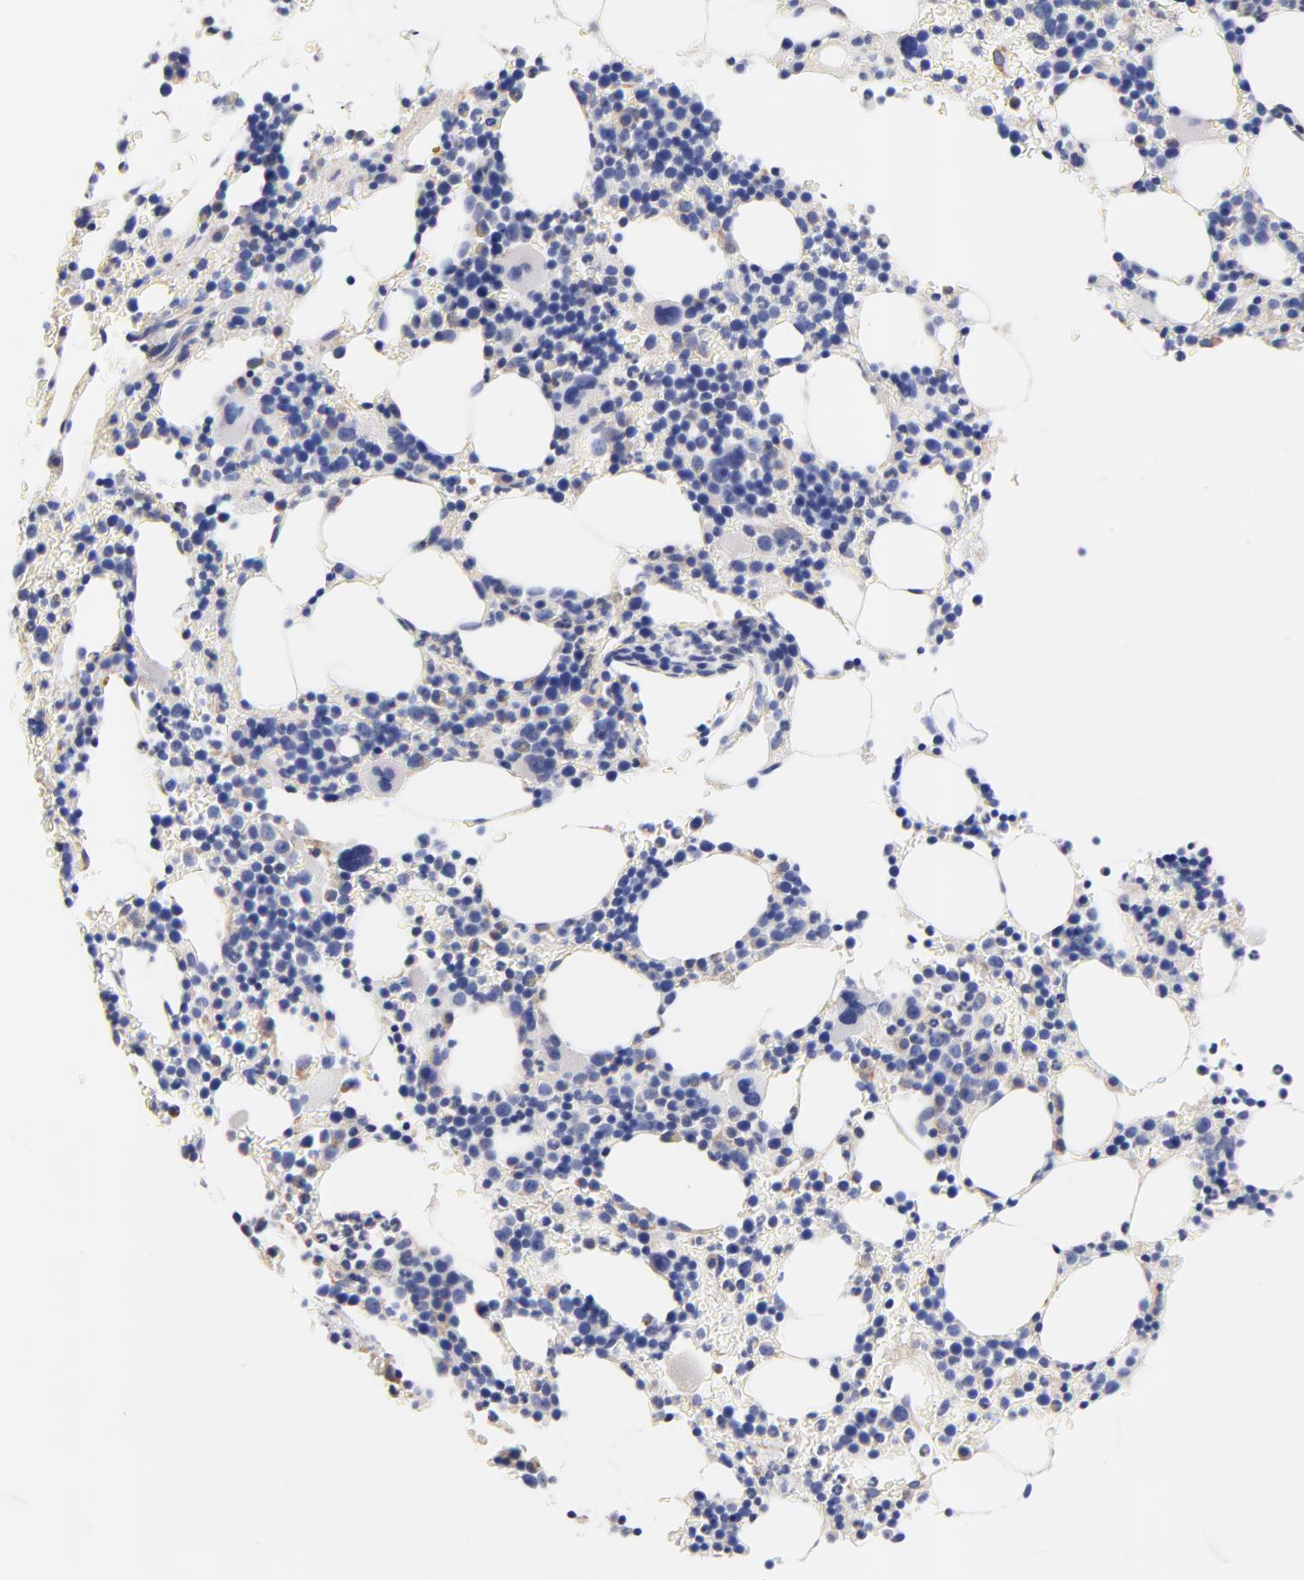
{"staining": {"intensity": "weak", "quantity": "<25%", "location": "cytoplasmic/membranous"}, "tissue": "bone marrow", "cell_type": "Hematopoietic cells", "image_type": "normal", "snomed": [{"axis": "morphology", "description": "Normal tissue, NOS"}, {"axis": "topography", "description": "Bone marrow"}], "caption": "DAB (3,3'-diaminobenzidine) immunohistochemical staining of unremarkable bone marrow reveals no significant staining in hematopoietic cells. (DAB IHC with hematoxylin counter stain).", "gene": "HS3ST1", "patient": {"sex": "female", "age": 78}}